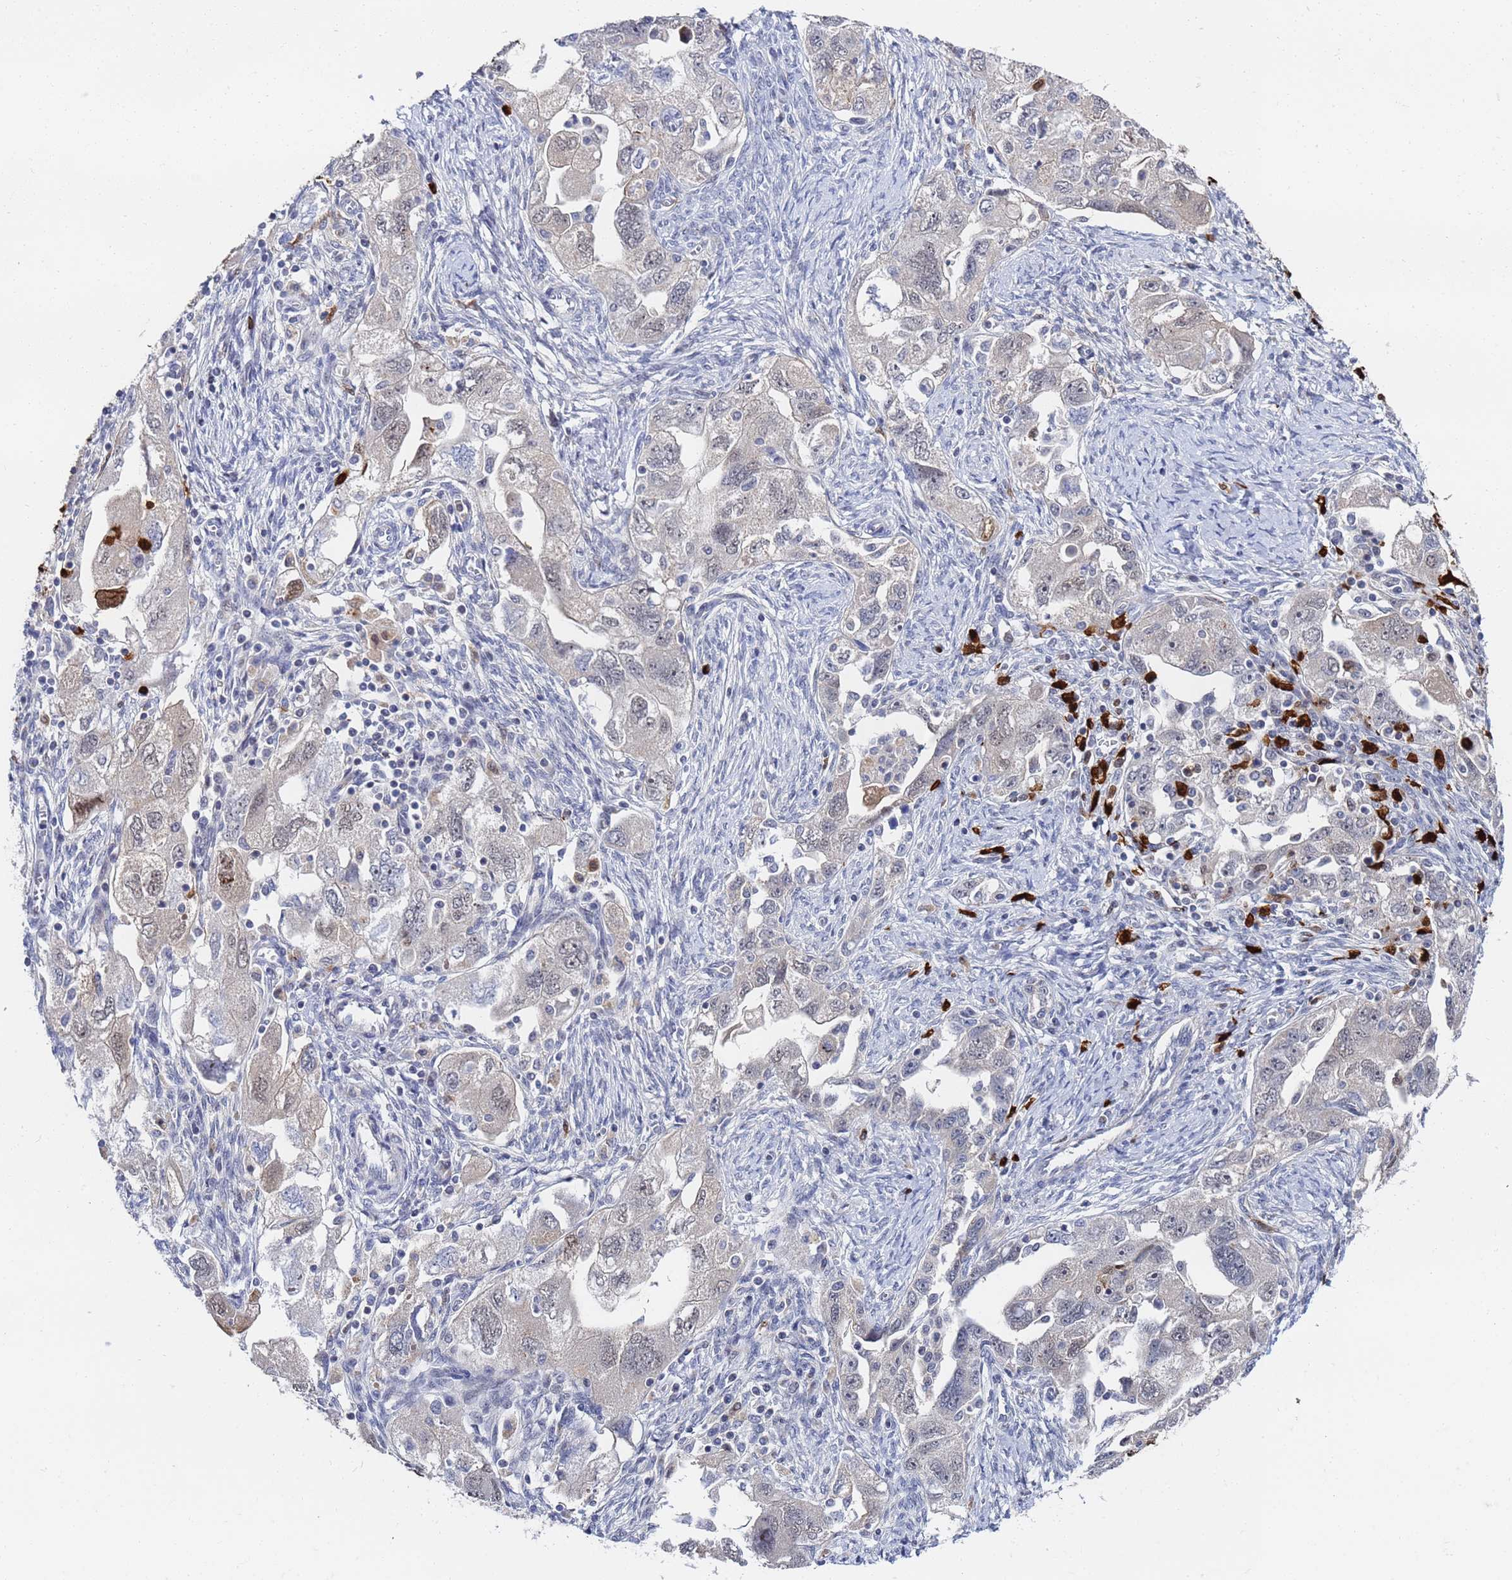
{"staining": {"intensity": "moderate", "quantity": "<25%", "location": "cytoplasmic/membranous,nuclear"}, "tissue": "ovarian cancer", "cell_type": "Tumor cells", "image_type": "cancer", "snomed": [{"axis": "morphology", "description": "Carcinoma, NOS"}, {"axis": "morphology", "description": "Cystadenocarcinoma, serous, NOS"}, {"axis": "topography", "description": "Ovary"}], "caption": "Human ovarian serous cystadenocarcinoma stained for a protein (brown) reveals moderate cytoplasmic/membranous and nuclear positive staining in approximately <25% of tumor cells.", "gene": "MTCL1", "patient": {"sex": "female", "age": 69}}